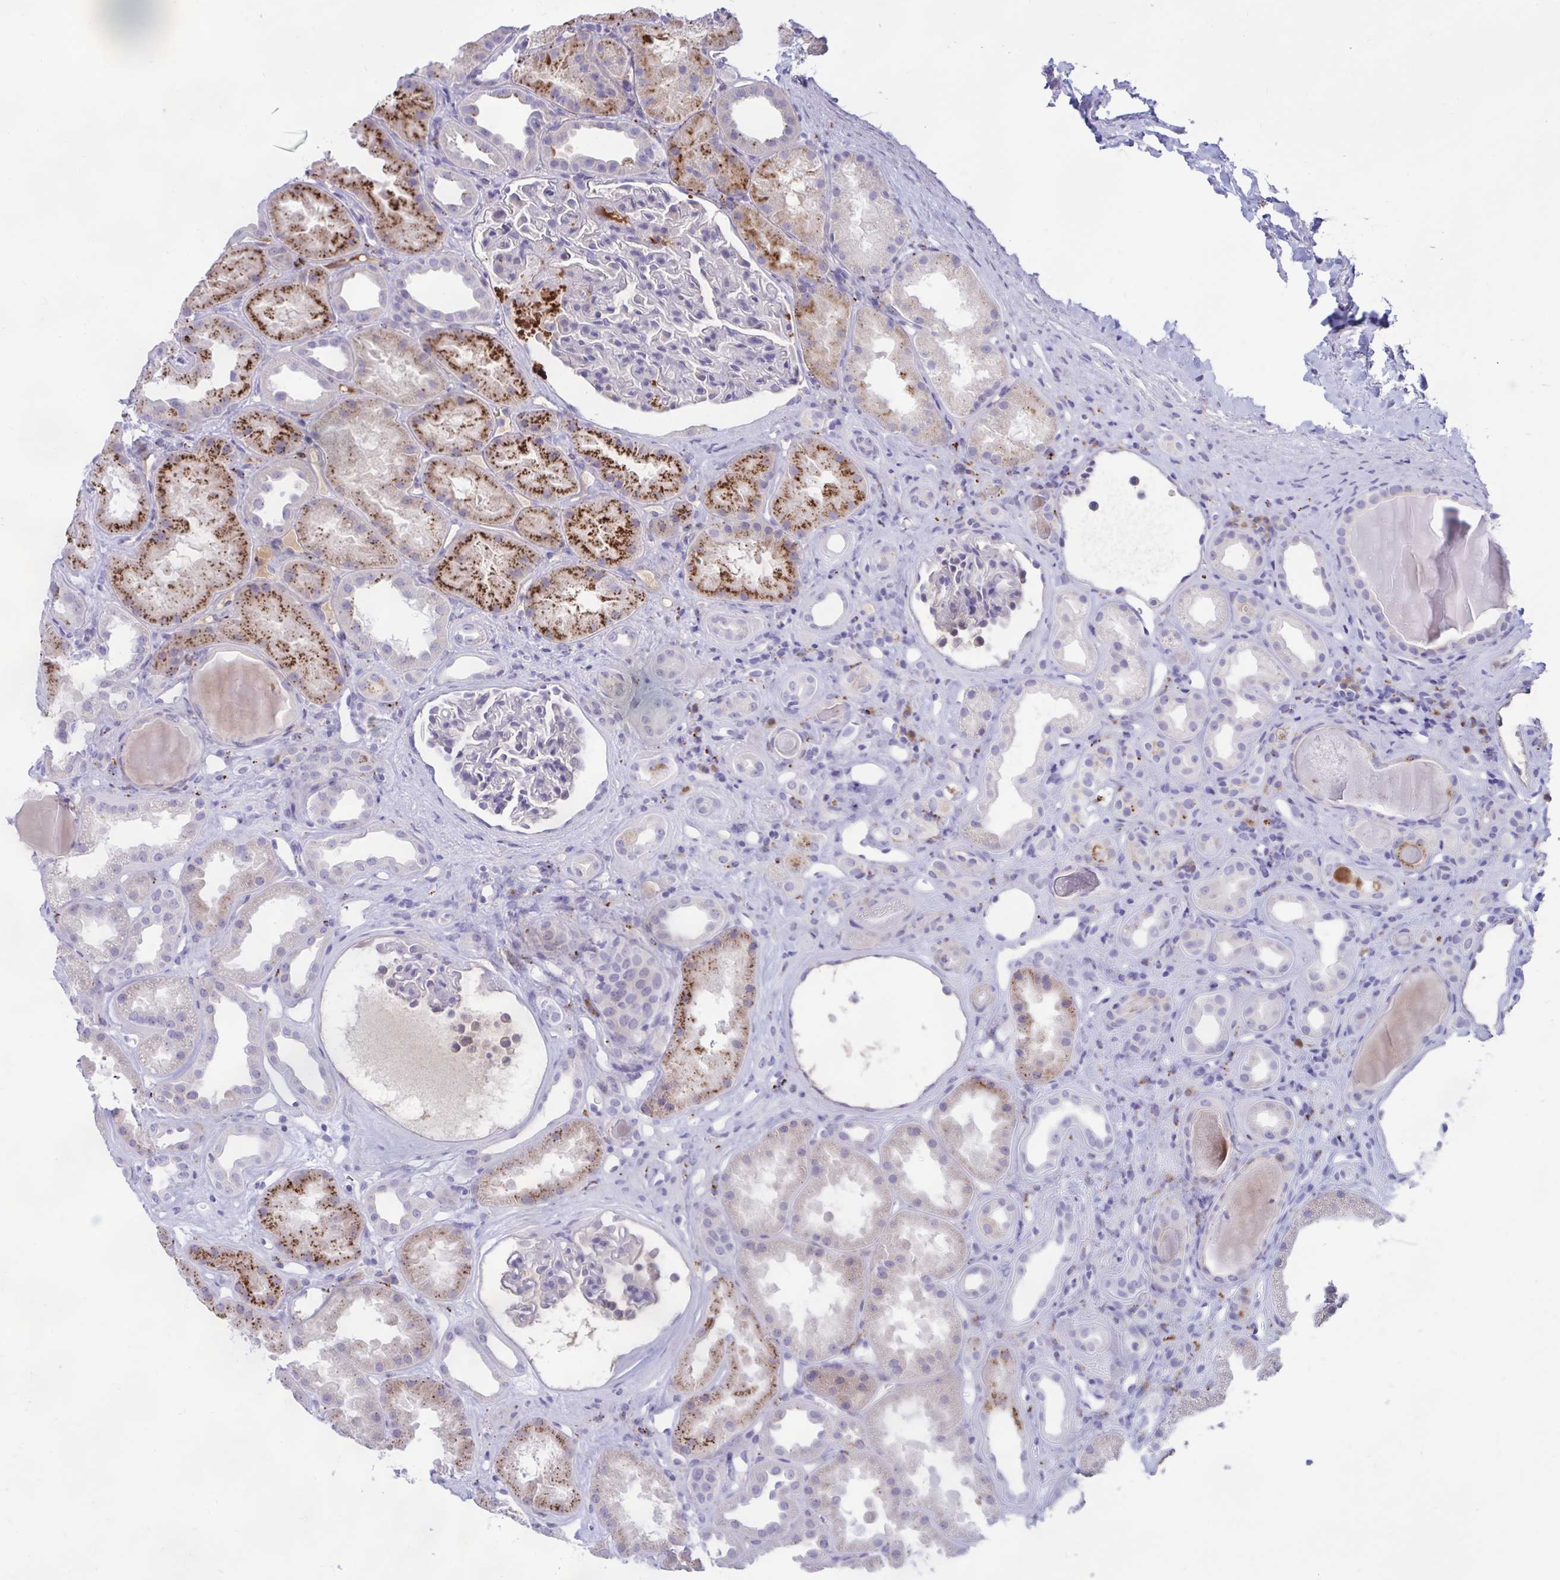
{"staining": {"intensity": "negative", "quantity": "none", "location": "none"}, "tissue": "kidney", "cell_type": "Cells in glomeruli", "image_type": "normal", "snomed": [{"axis": "morphology", "description": "Normal tissue, NOS"}, {"axis": "topography", "description": "Kidney"}], "caption": "Immunohistochemistry photomicrograph of normal human kidney stained for a protein (brown), which shows no expression in cells in glomeruli. Nuclei are stained in blue.", "gene": "FAM219B", "patient": {"sex": "male", "age": 61}}